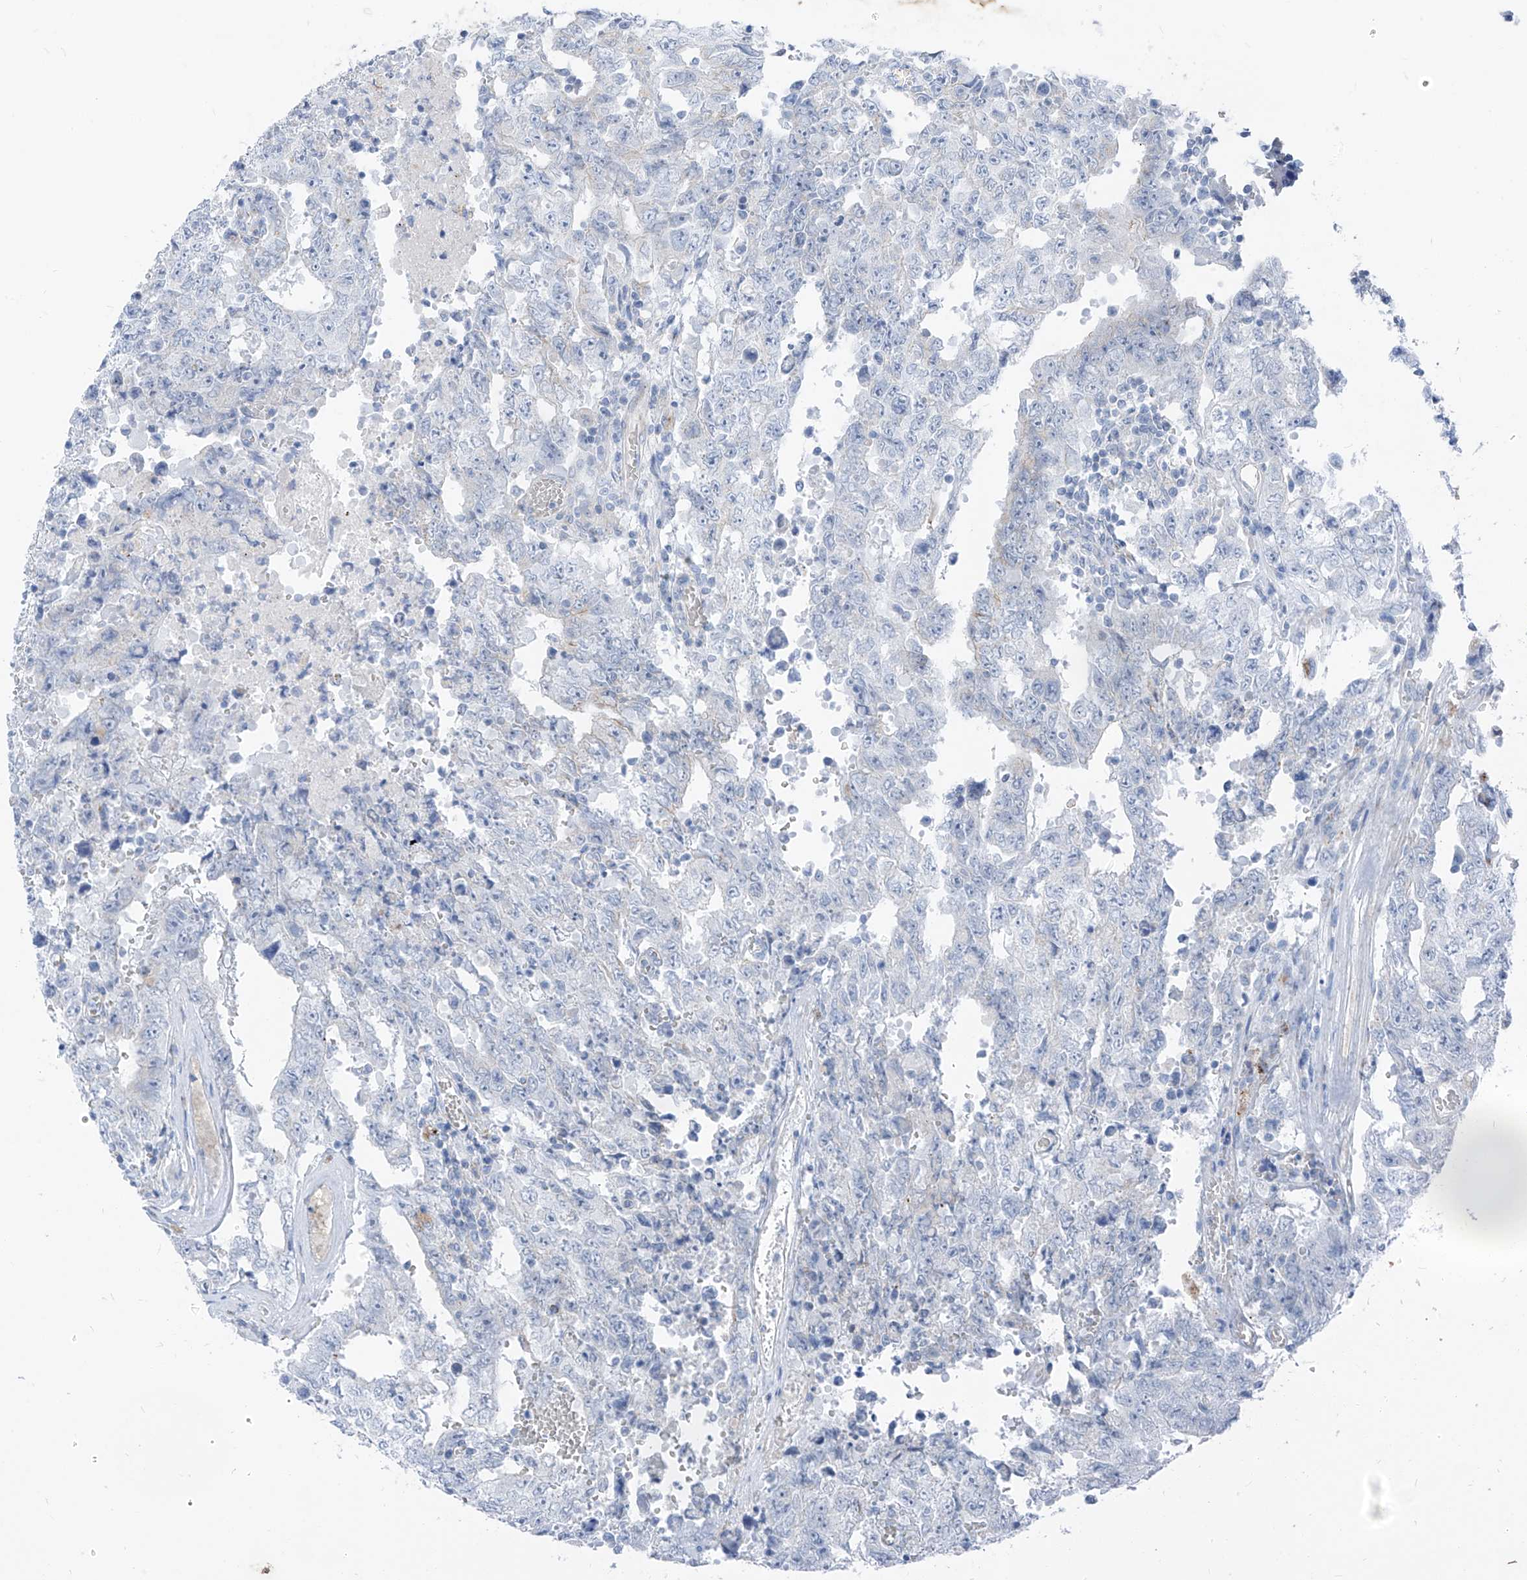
{"staining": {"intensity": "negative", "quantity": "none", "location": "none"}, "tissue": "testis cancer", "cell_type": "Tumor cells", "image_type": "cancer", "snomed": [{"axis": "morphology", "description": "Carcinoma, Embryonal, NOS"}, {"axis": "topography", "description": "Testis"}], "caption": "DAB (3,3'-diaminobenzidine) immunohistochemical staining of testis cancer (embryonal carcinoma) reveals no significant expression in tumor cells. (DAB (3,3'-diaminobenzidine) IHC, high magnification).", "gene": "GPR137C", "patient": {"sex": "male", "age": 26}}